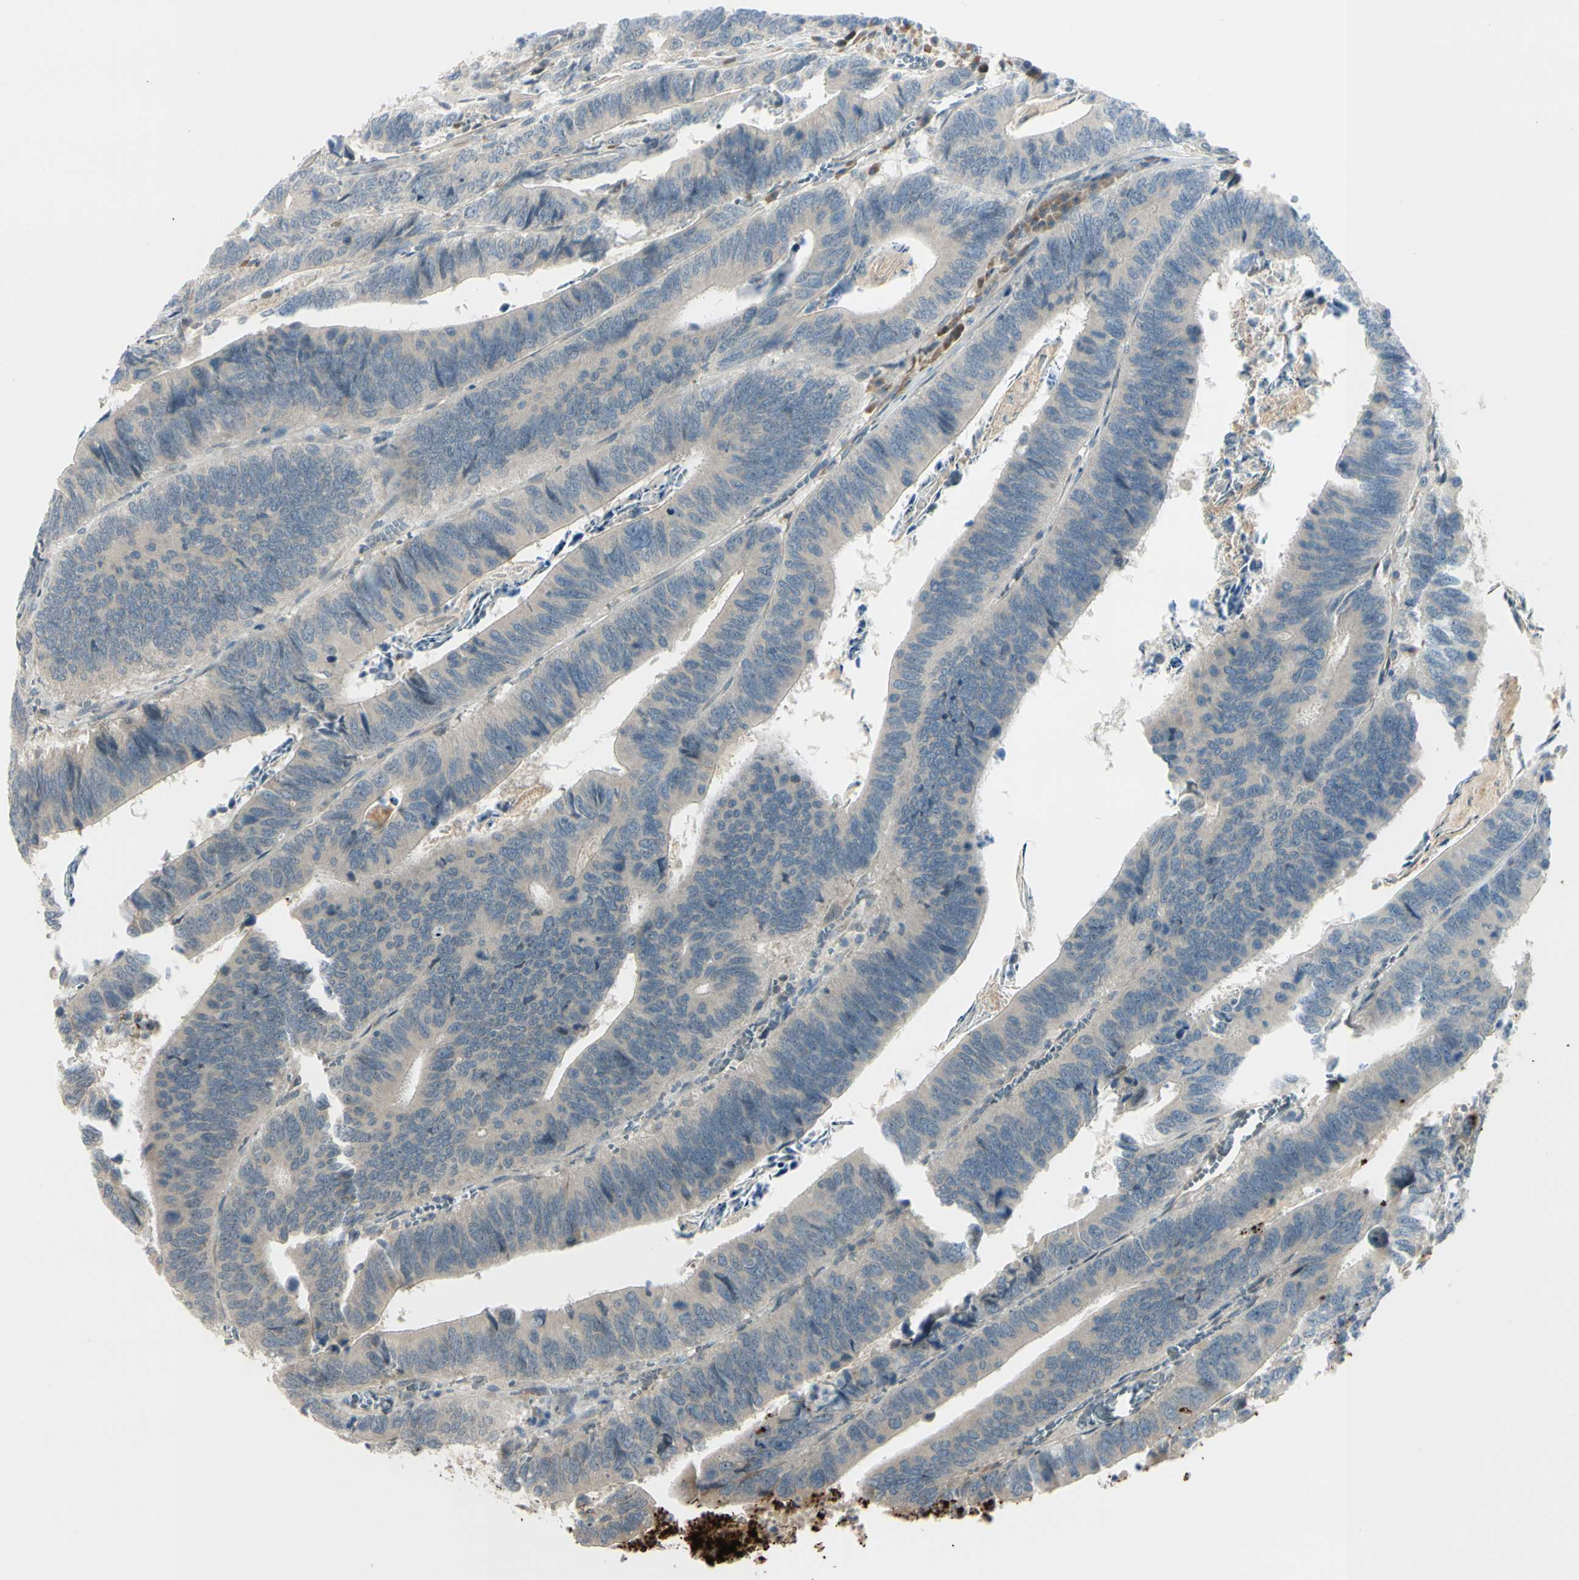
{"staining": {"intensity": "weak", "quantity": ">75%", "location": "cytoplasmic/membranous"}, "tissue": "colorectal cancer", "cell_type": "Tumor cells", "image_type": "cancer", "snomed": [{"axis": "morphology", "description": "Adenocarcinoma, NOS"}, {"axis": "topography", "description": "Colon"}], "caption": "About >75% of tumor cells in adenocarcinoma (colorectal) exhibit weak cytoplasmic/membranous protein expression as visualized by brown immunohistochemical staining.", "gene": "FGF10", "patient": {"sex": "male", "age": 72}}